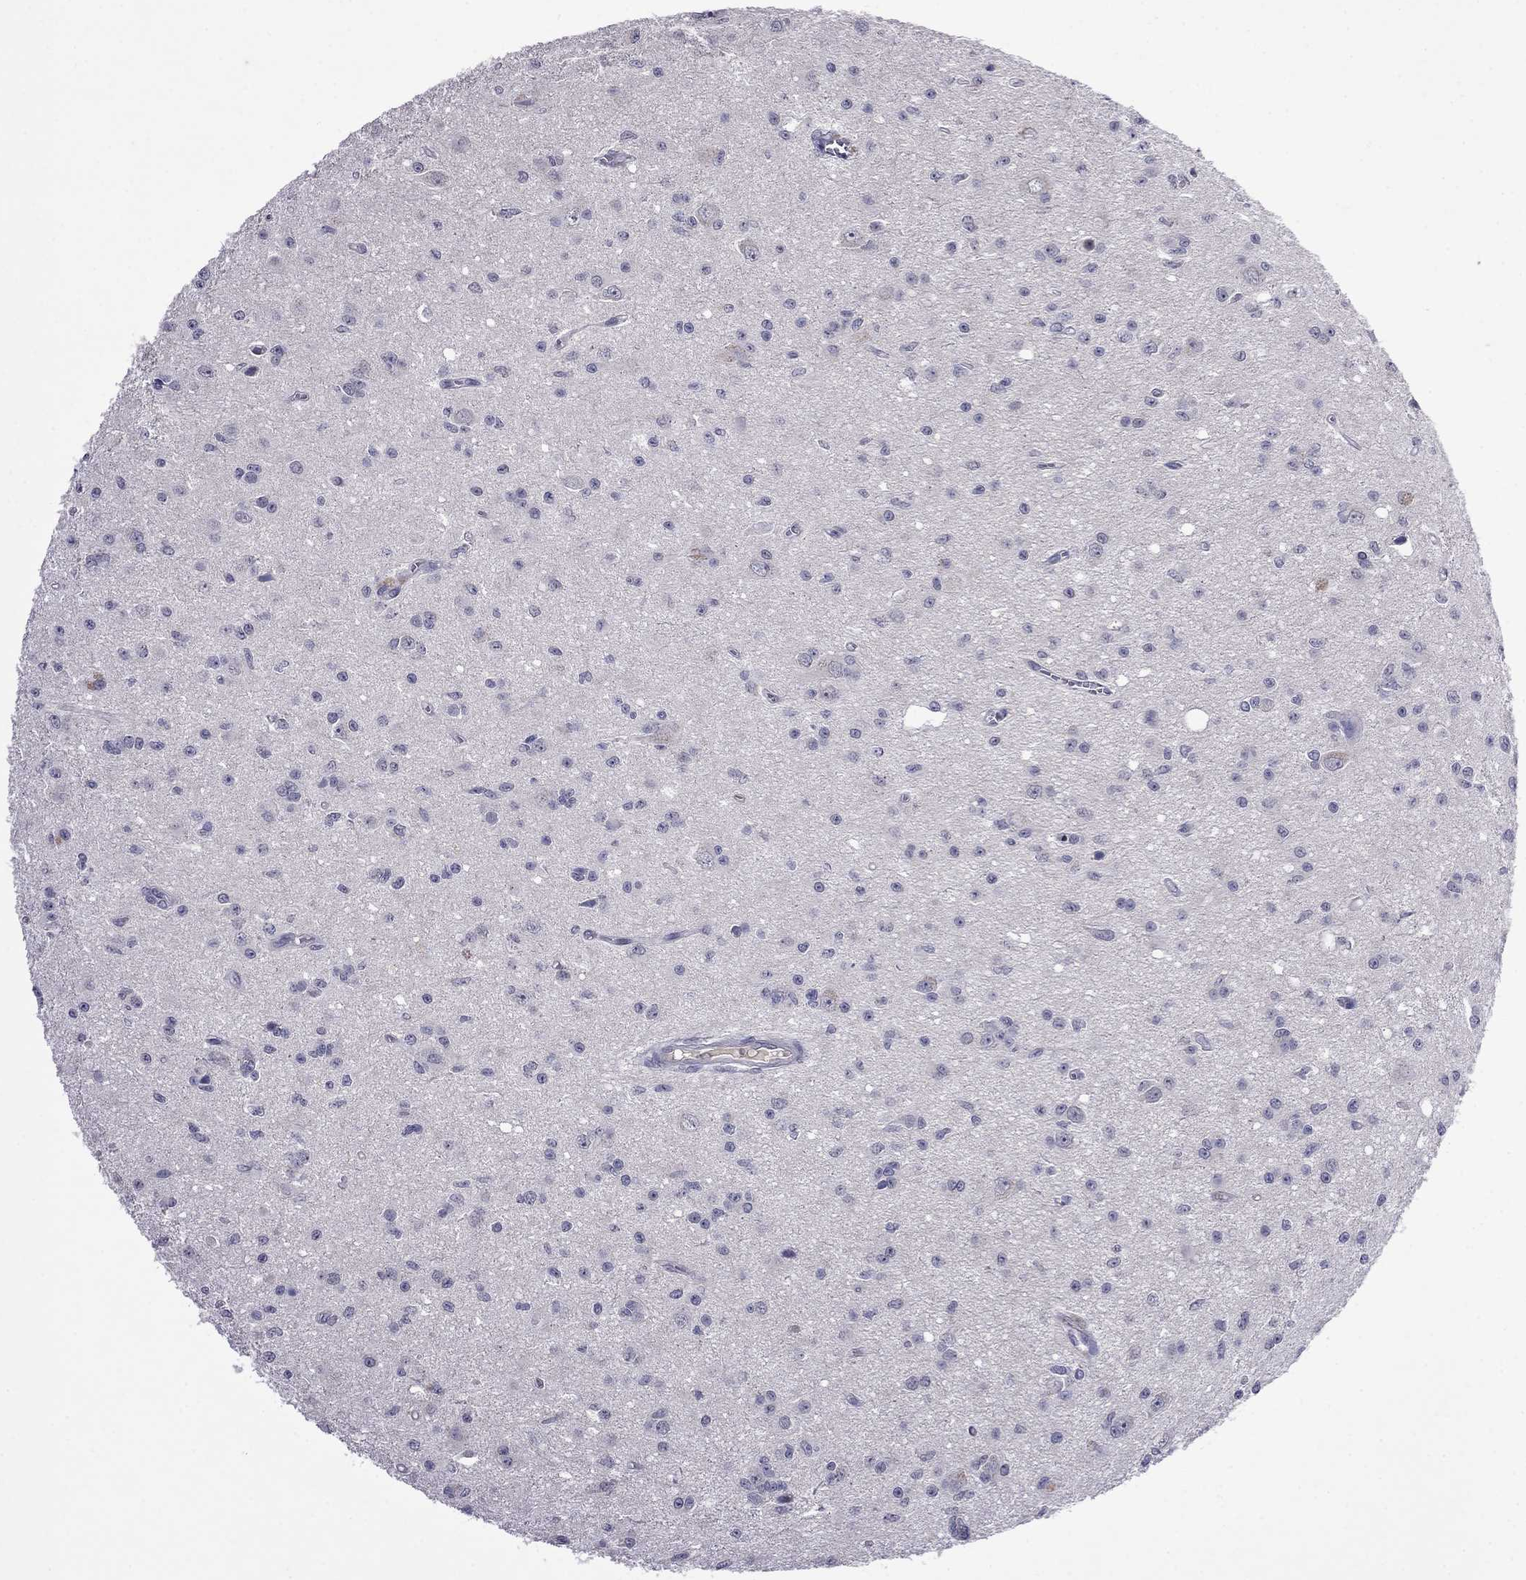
{"staining": {"intensity": "negative", "quantity": "none", "location": "none"}, "tissue": "glioma", "cell_type": "Tumor cells", "image_type": "cancer", "snomed": [{"axis": "morphology", "description": "Glioma, malignant, Low grade"}, {"axis": "topography", "description": "Brain"}], "caption": "Tumor cells are negative for protein expression in human glioma.", "gene": "STAR", "patient": {"sex": "female", "age": 45}}